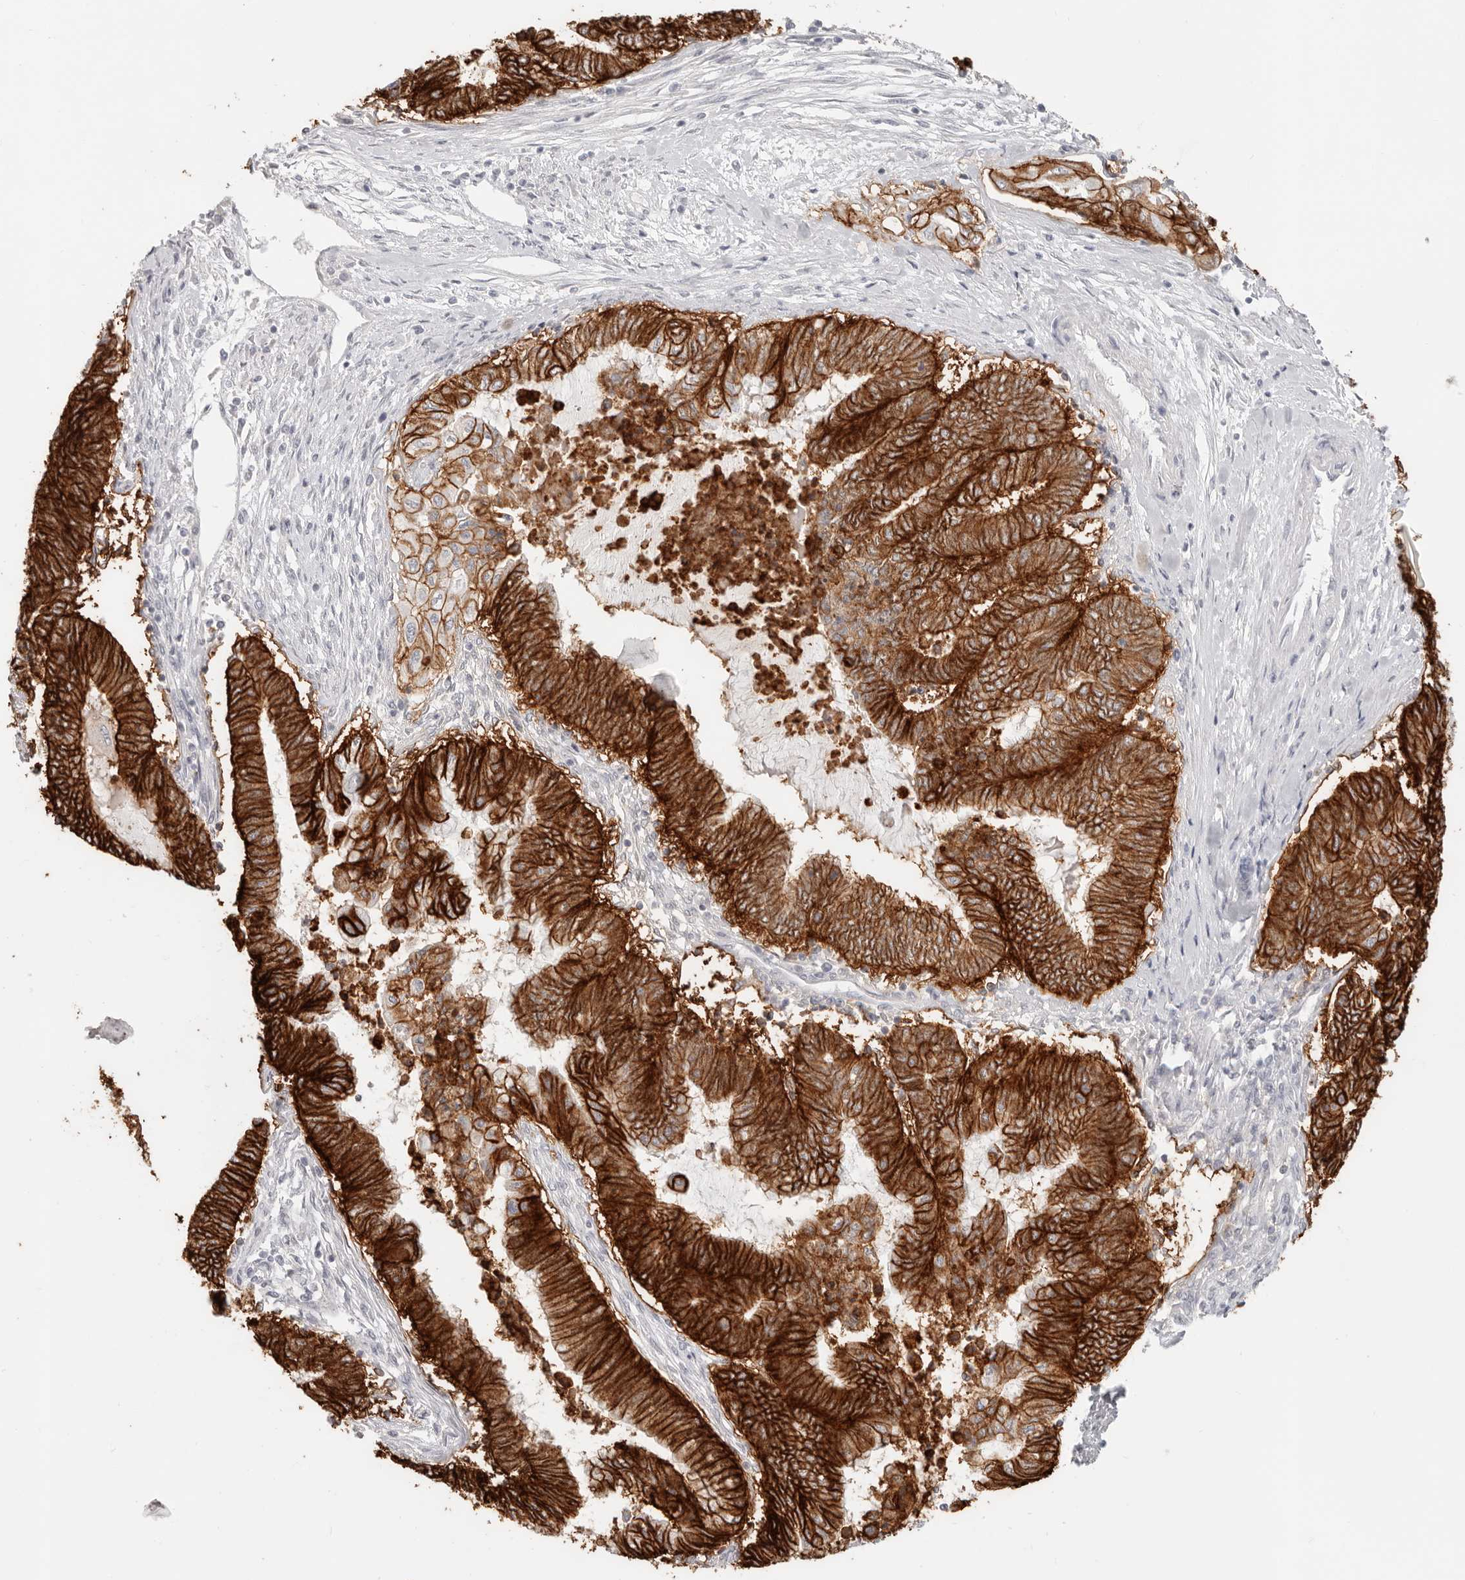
{"staining": {"intensity": "strong", "quantity": ">75%", "location": "cytoplasmic/membranous"}, "tissue": "endometrial cancer", "cell_type": "Tumor cells", "image_type": "cancer", "snomed": [{"axis": "morphology", "description": "Adenocarcinoma, NOS"}, {"axis": "topography", "description": "Uterus"}, {"axis": "topography", "description": "Endometrium"}], "caption": "Immunohistochemistry of adenocarcinoma (endometrial) demonstrates high levels of strong cytoplasmic/membranous positivity in about >75% of tumor cells.", "gene": "EPCAM", "patient": {"sex": "female", "age": 70}}